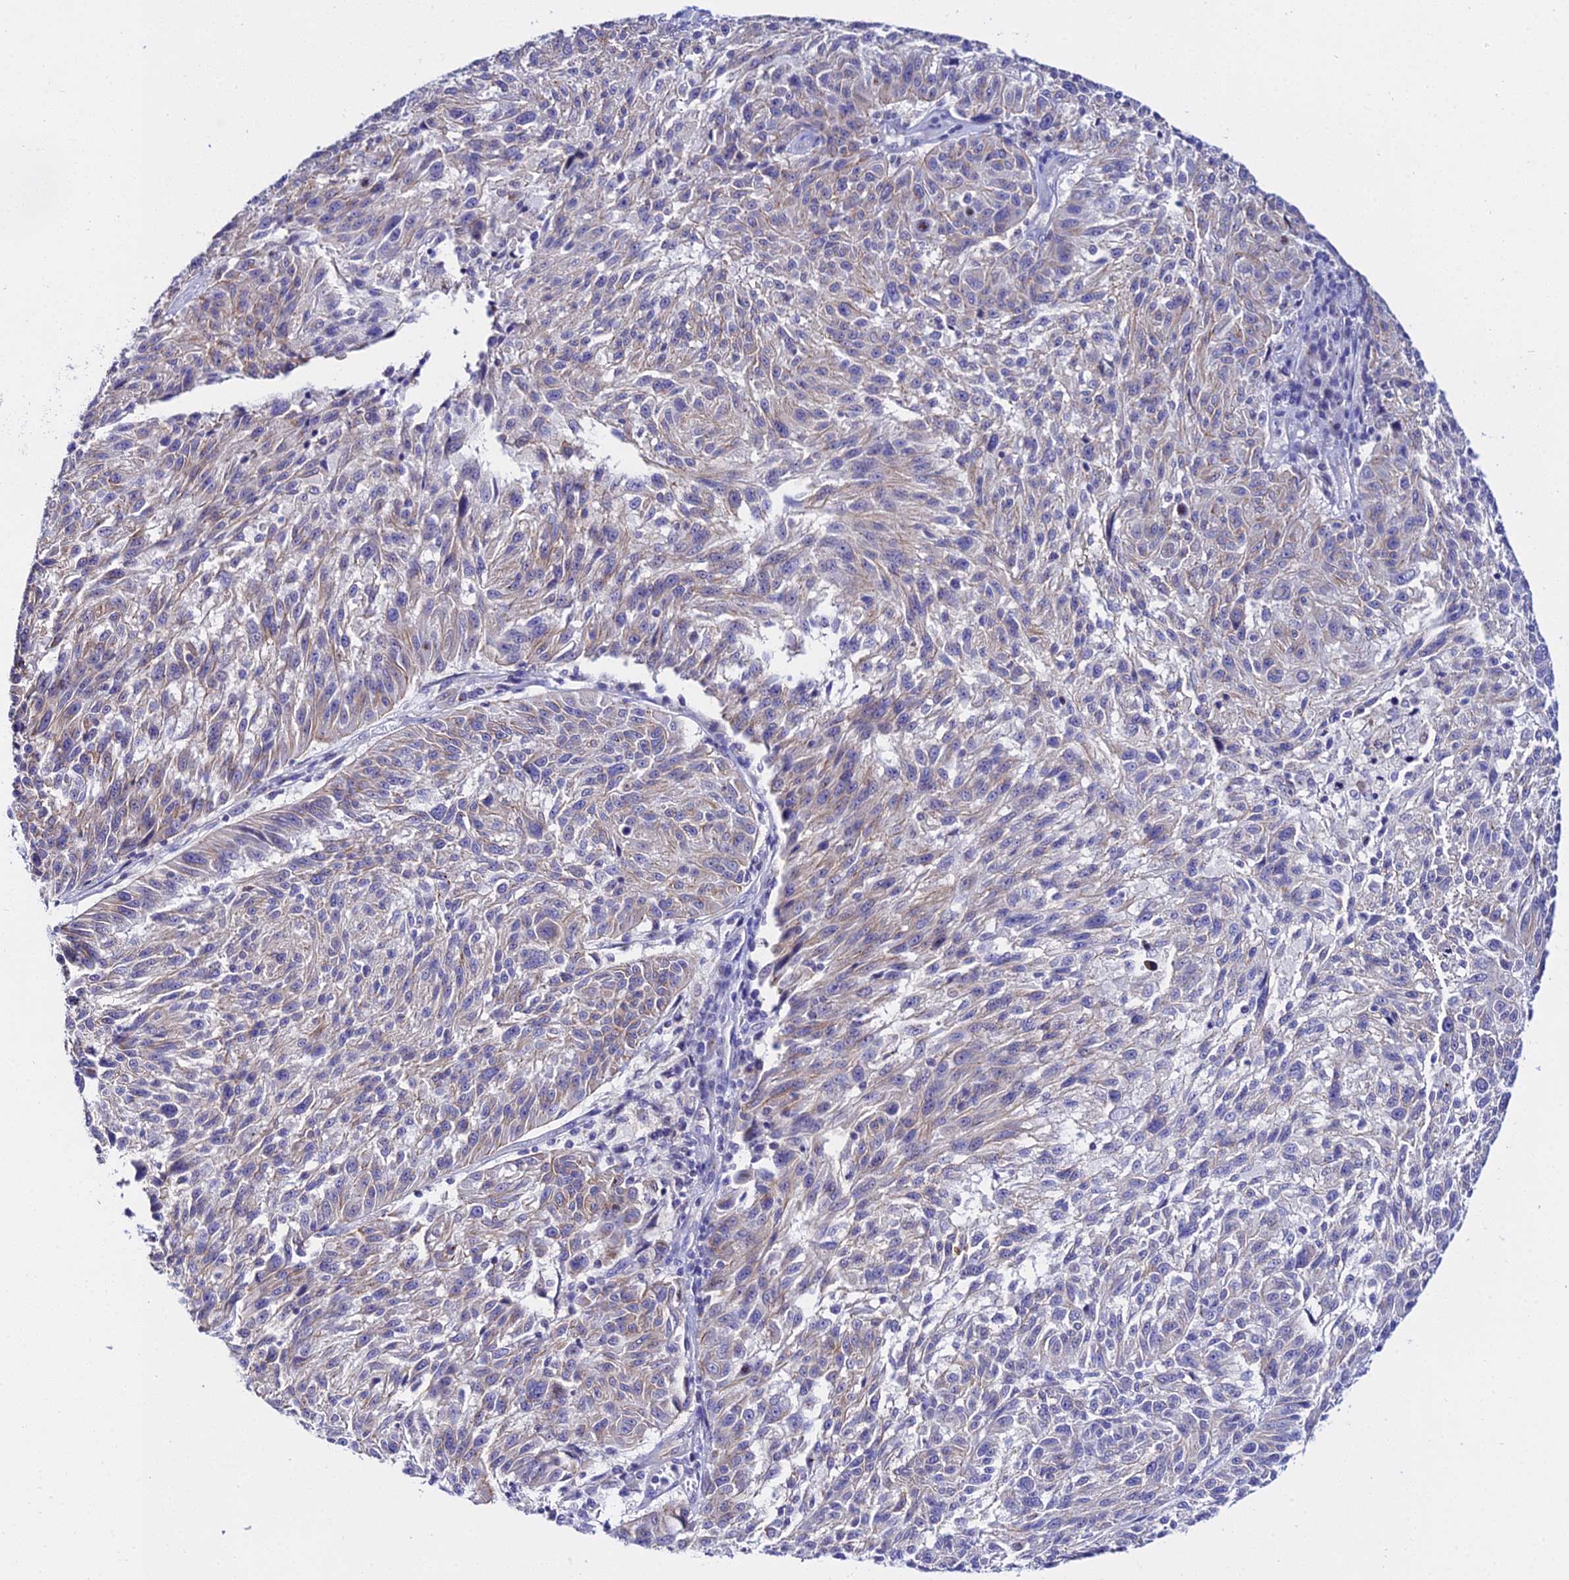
{"staining": {"intensity": "negative", "quantity": "none", "location": "none"}, "tissue": "melanoma", "cell_type": "Tumor cells", "image_type": "cancer", "snomed": [{"axis": "morphology", "description": "Malignant melanoma, NOS"}, {"axis": "topography", "description": "Skin"}], "caption": "High magnification brightfield microscopy of melanoma stained with DAB (brown) and counterstained with hematoxylin (blue): tumor cells show no significant expression.", "gene": "ATG16L2", "patient": {"sex": "male", "age": 53}}